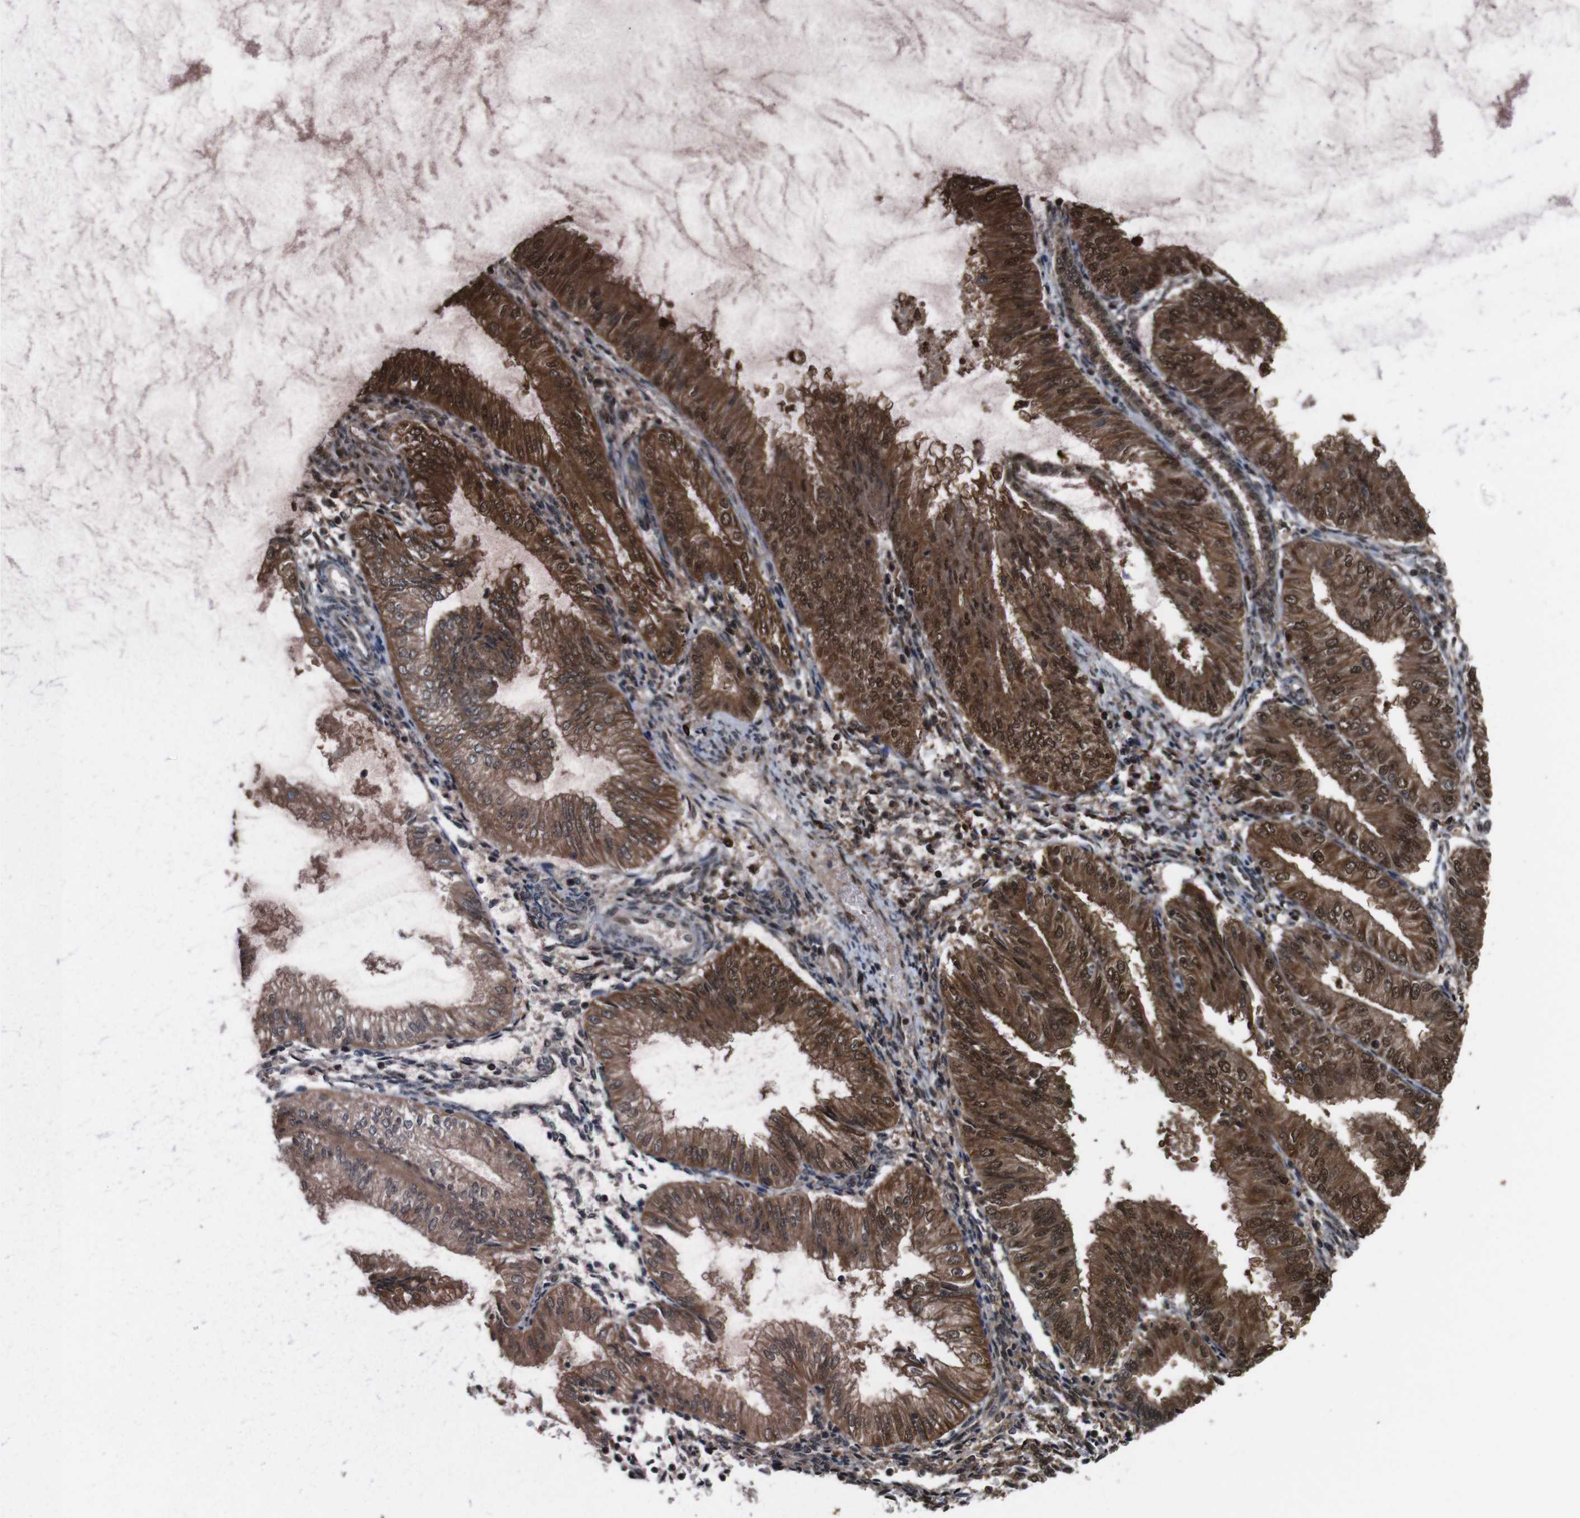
{"staining": {"intensity": "strong", "quantity": ">75%", "location": "cytoplasmic/membranous,nuclear"}, "tissue": "endometrial cancer", "cell_type": "Tumor cells", "image_type": "cancer", "snomed": [{"axis": "morphology", "description": "Adenocarcinoma, NOS"}, {"axis": "topography", "description": "Endometrium"}], "caption": "Strong cytoplasmic/membranous and nuclear expression for a protein is present in approximately >75% of tumor cells of endometrial cancer (adenocarcinoma) using IHC.", "gene": "VCP", "patient": {"sex": "female", "age": 53}}